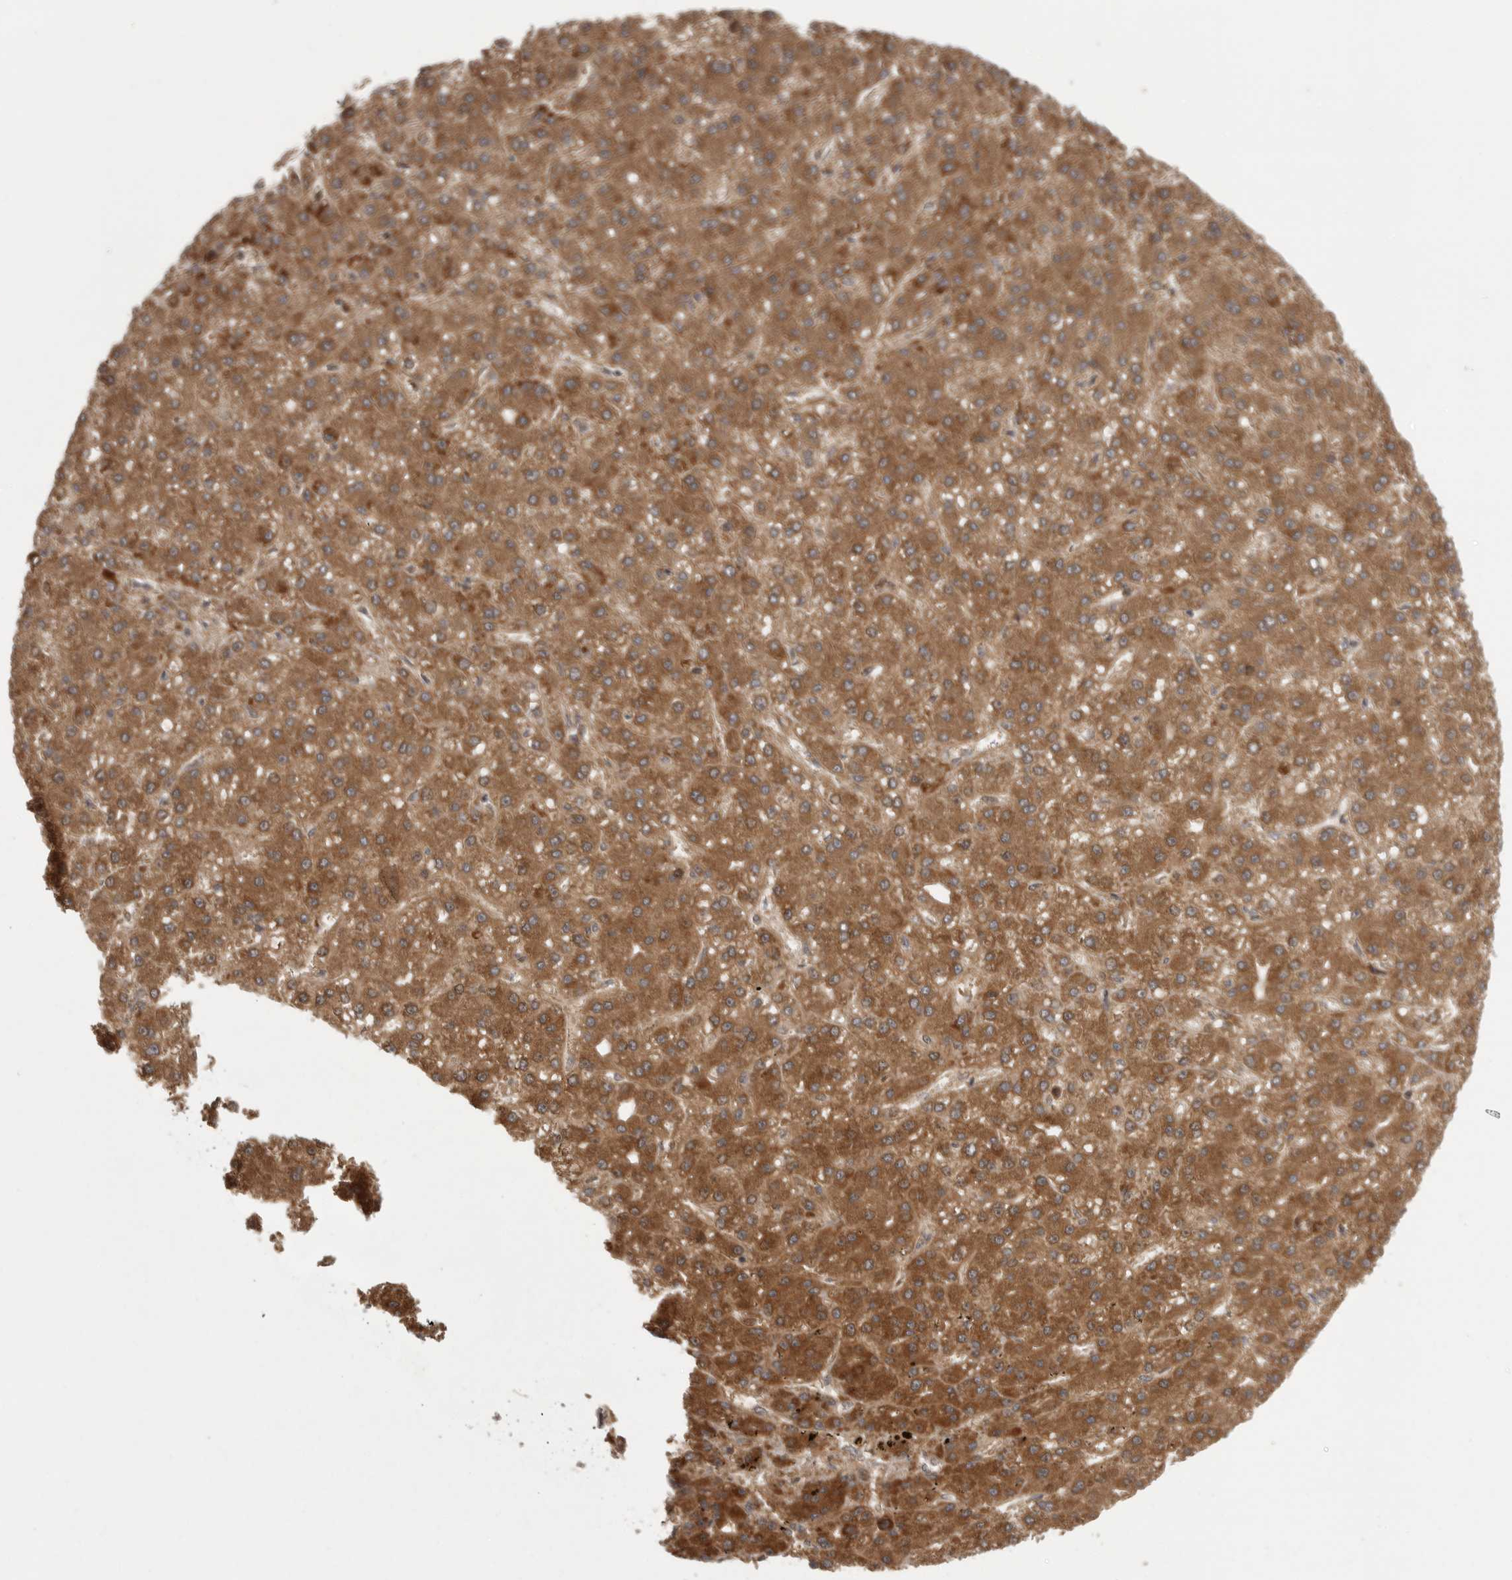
{"staining": {"intensity": "moderate", "quantity": ">75%", "location": "cytoplasmic/membranous"}, "tissue": "liver cancer", "cell_type": "Tumor cells", "image_type": "cancer", "snomed": [{"axis": "morphology", "description": "Carcinoma, Hepatocellular, NOS"}, {"axis": "topography", "description": "Liver"}], "caption": "Immunohistochemical staining of liver cancer (hepatocellular carcinoma) shows medium levels of moderate cytoplasmic/membranous expression in approximately >75% of tumor cells.", "gene": "OXR1", "patient": {"sex": "male", "age": 67}}